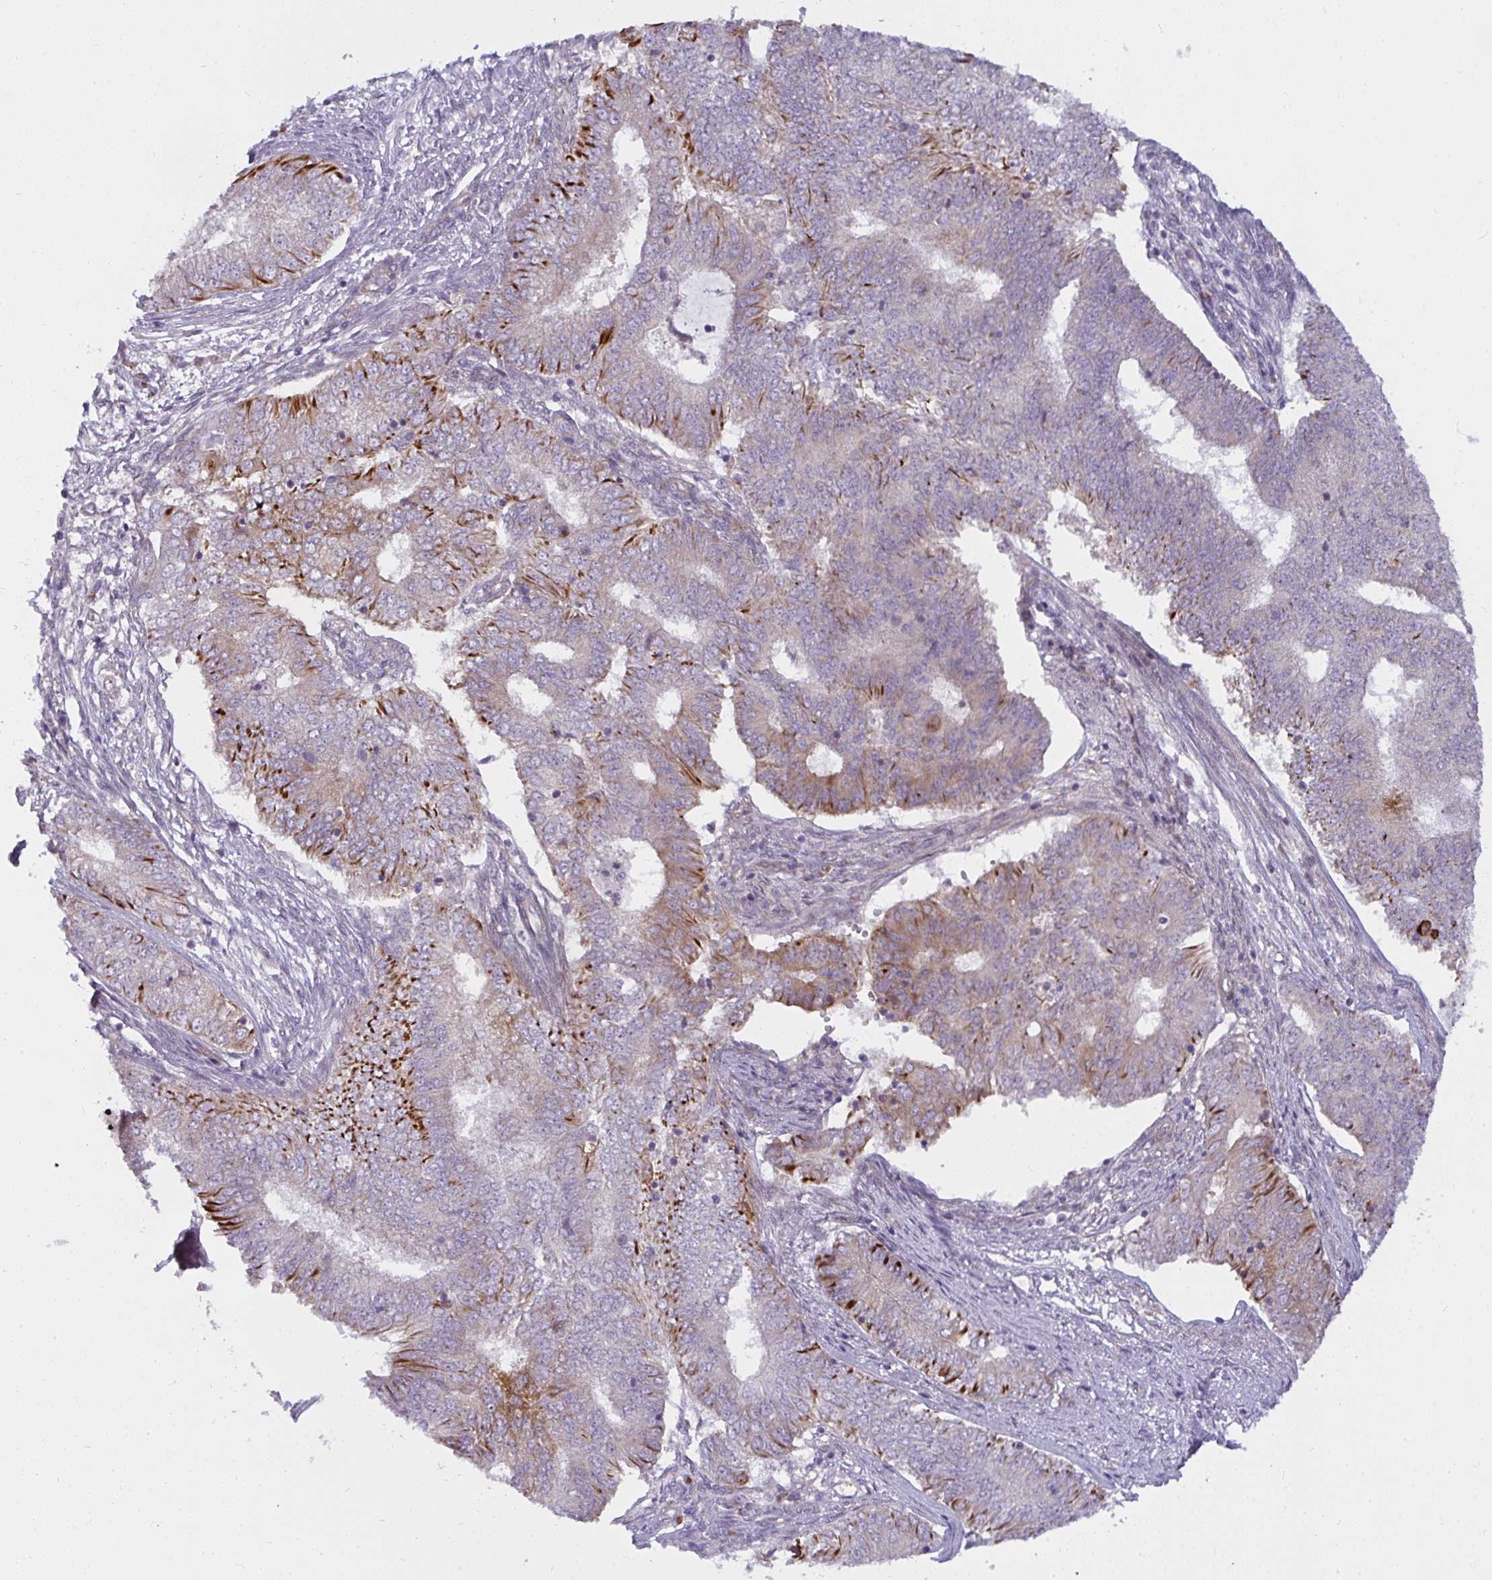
{"staining": {"intensity": "strong", "quantity": "<25%", "location": "cytoplasmic/membranous"}, "tissue": "endometrial cancer", "cell_type": "Tumor cells", "image_type": "cancer", "snomed": [{"axis": "morphology", "description": "Adenocarcinoma, NOS"}, {"axis": "topography", "description": "Endometrium"}], "caption": "Immunohistochemical staining of human adenocarcinoma (endometrial) exhibits strong cytoplasmic/membranous protein expression in about <25% of tumor cells.", "gene": "IFIT3", "patient": {"sex": "female", "age": 62}}